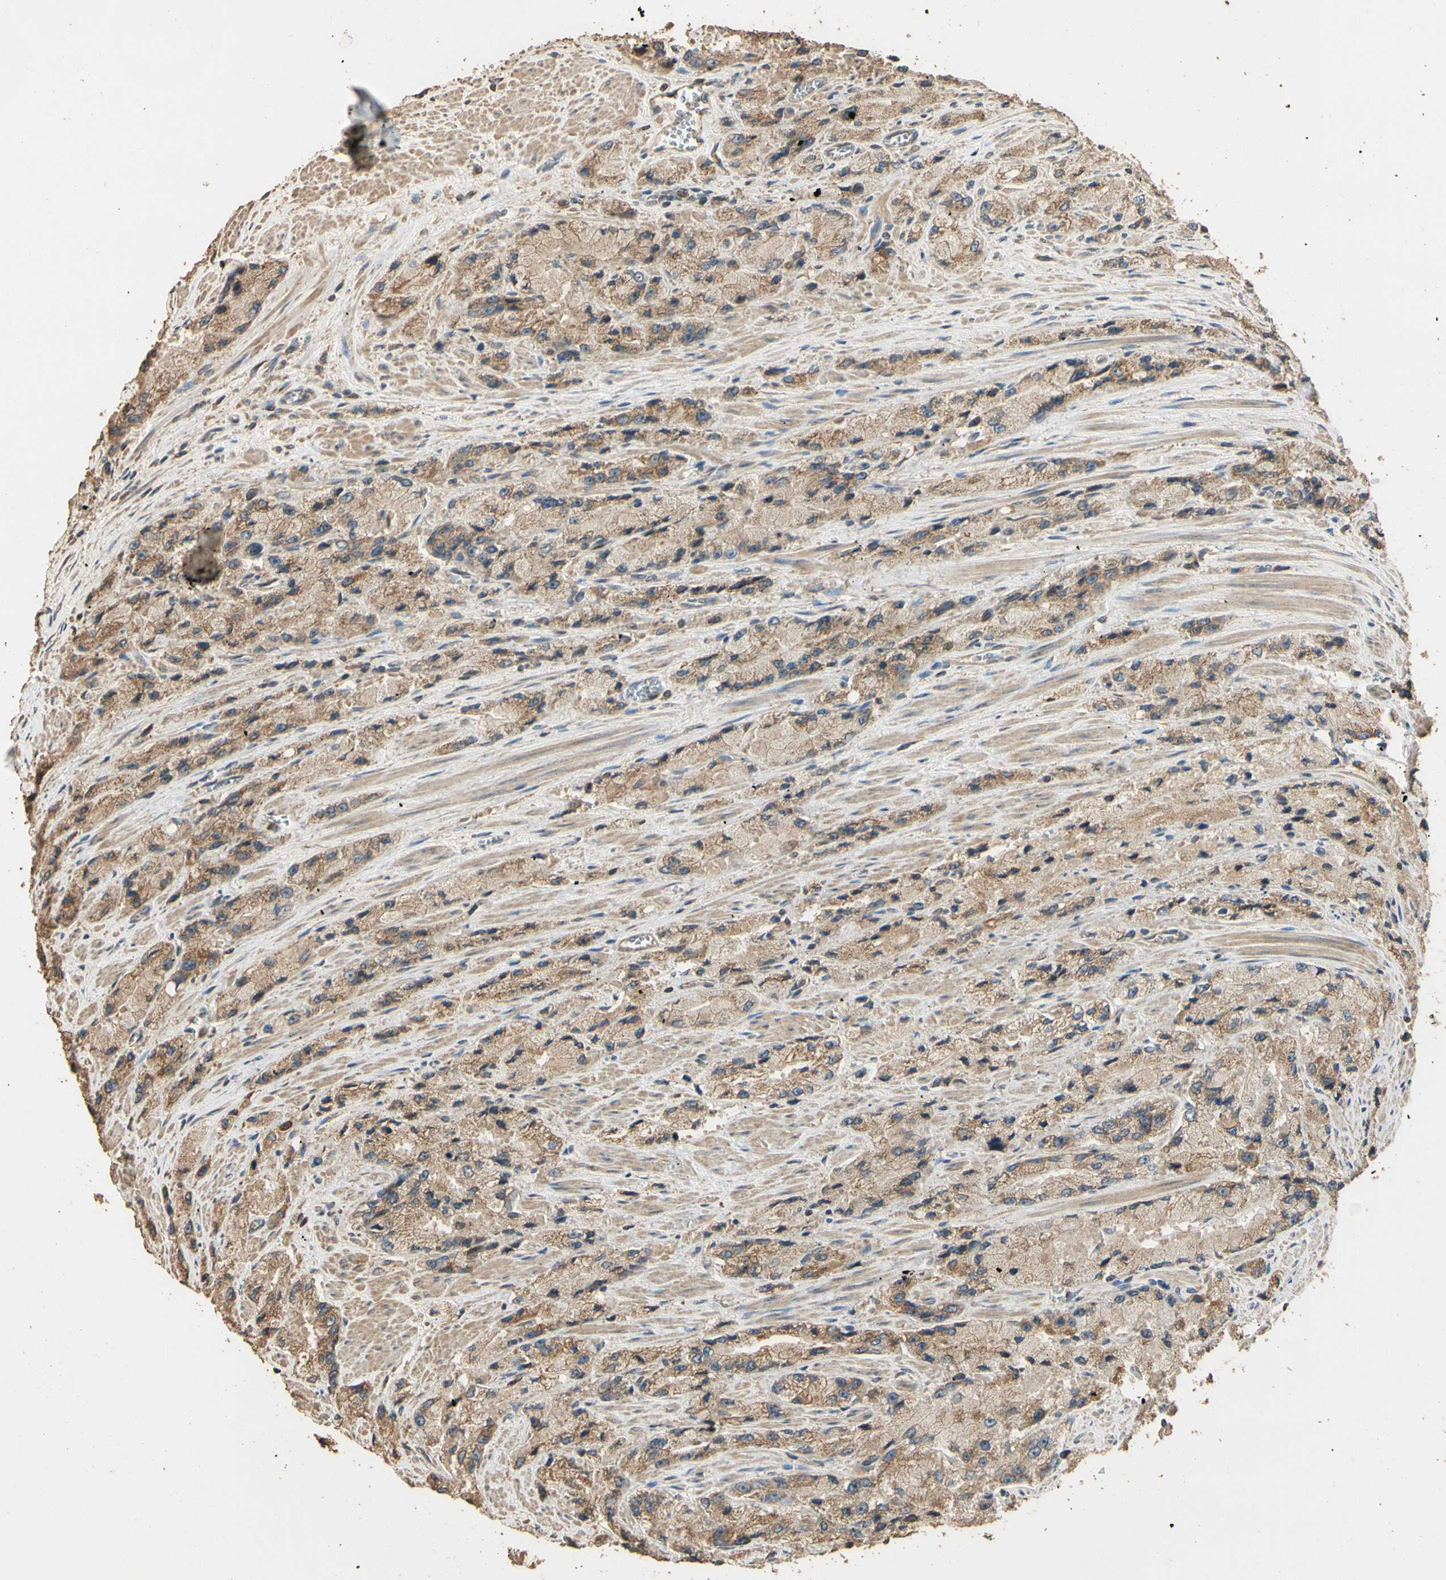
{"staining": {"intensity": "moderate", "quantity": ">75%", "location": "cytoplasmic/membranous"}, "tissue": "prostate cancer", "cell_type": "Tumor cells", "image_type": "cancer", "snomed": [{"axis": "morphology", "description": "Adenocarcinoma, High grade"}, {"axis": "topography", "description": "Prostate"}], "caption": "Moderate cytoplasmic/membranous protein positivity is seen in about >75% of tumor cells in prostate cancer (adenocarcinoma (high-grade)).", "gene": "STX18", "patient": {"sex": "male", "age": 58}}